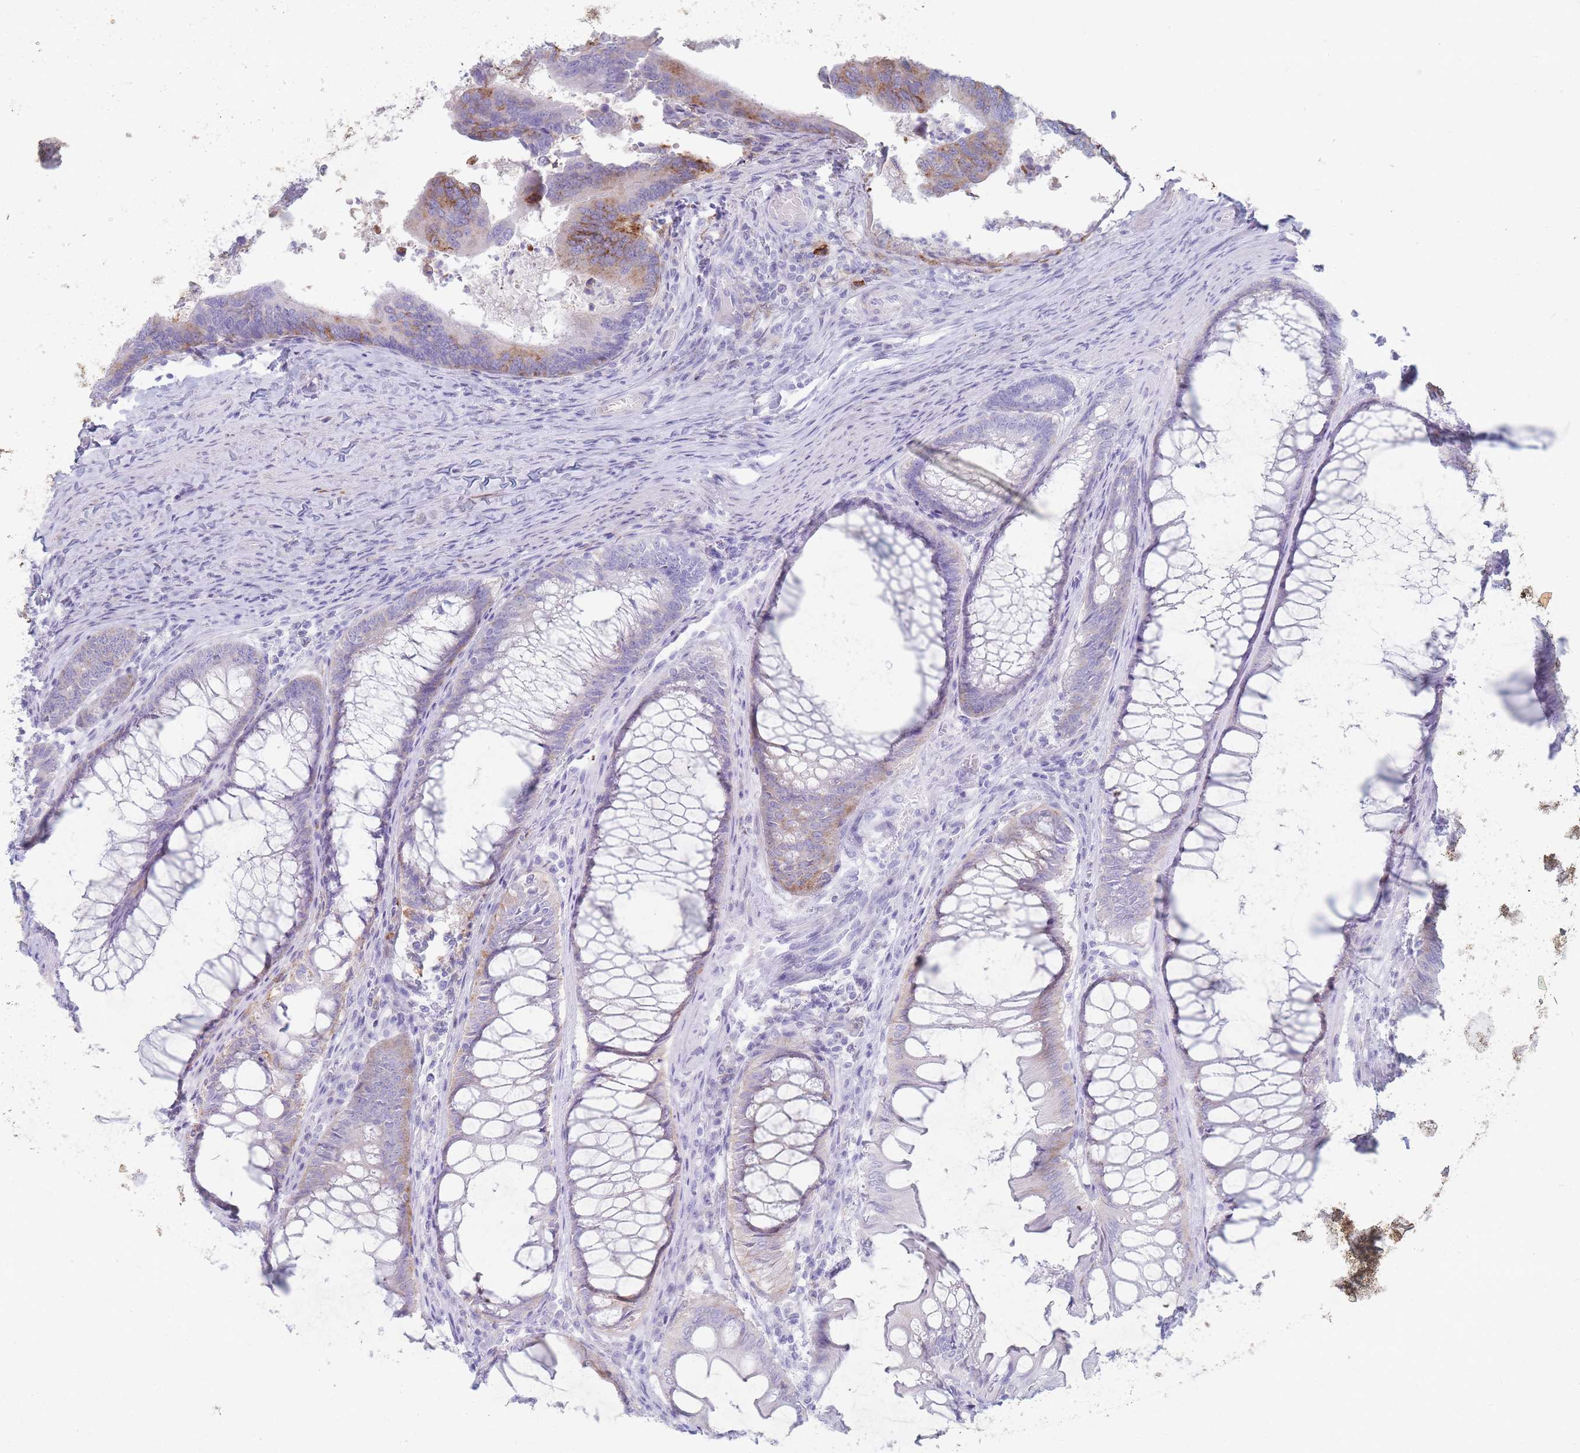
{"staining": {"intensity": "strong", "quantity": "25%-75%", "location": "cytoplasmic/membranous"}, "tissue": "colorectal cancer", "cell_type": "Tumor cells", "image_type": "cancer", "snomed": [{"axis": "morphology", "description": "Adenocarcinoma, NOS"}, {"axis": "topography", "description": "Colon"}], "caption": "Adenocarcinoma (colorectal) was stained to show a protein in brown. There is high levels of strong cytoplasmic/membranous staining in about 25%-75% of tumor cells.", "gene": "ST3GAL5", "patient": {"sex": "female", "age": 67}}